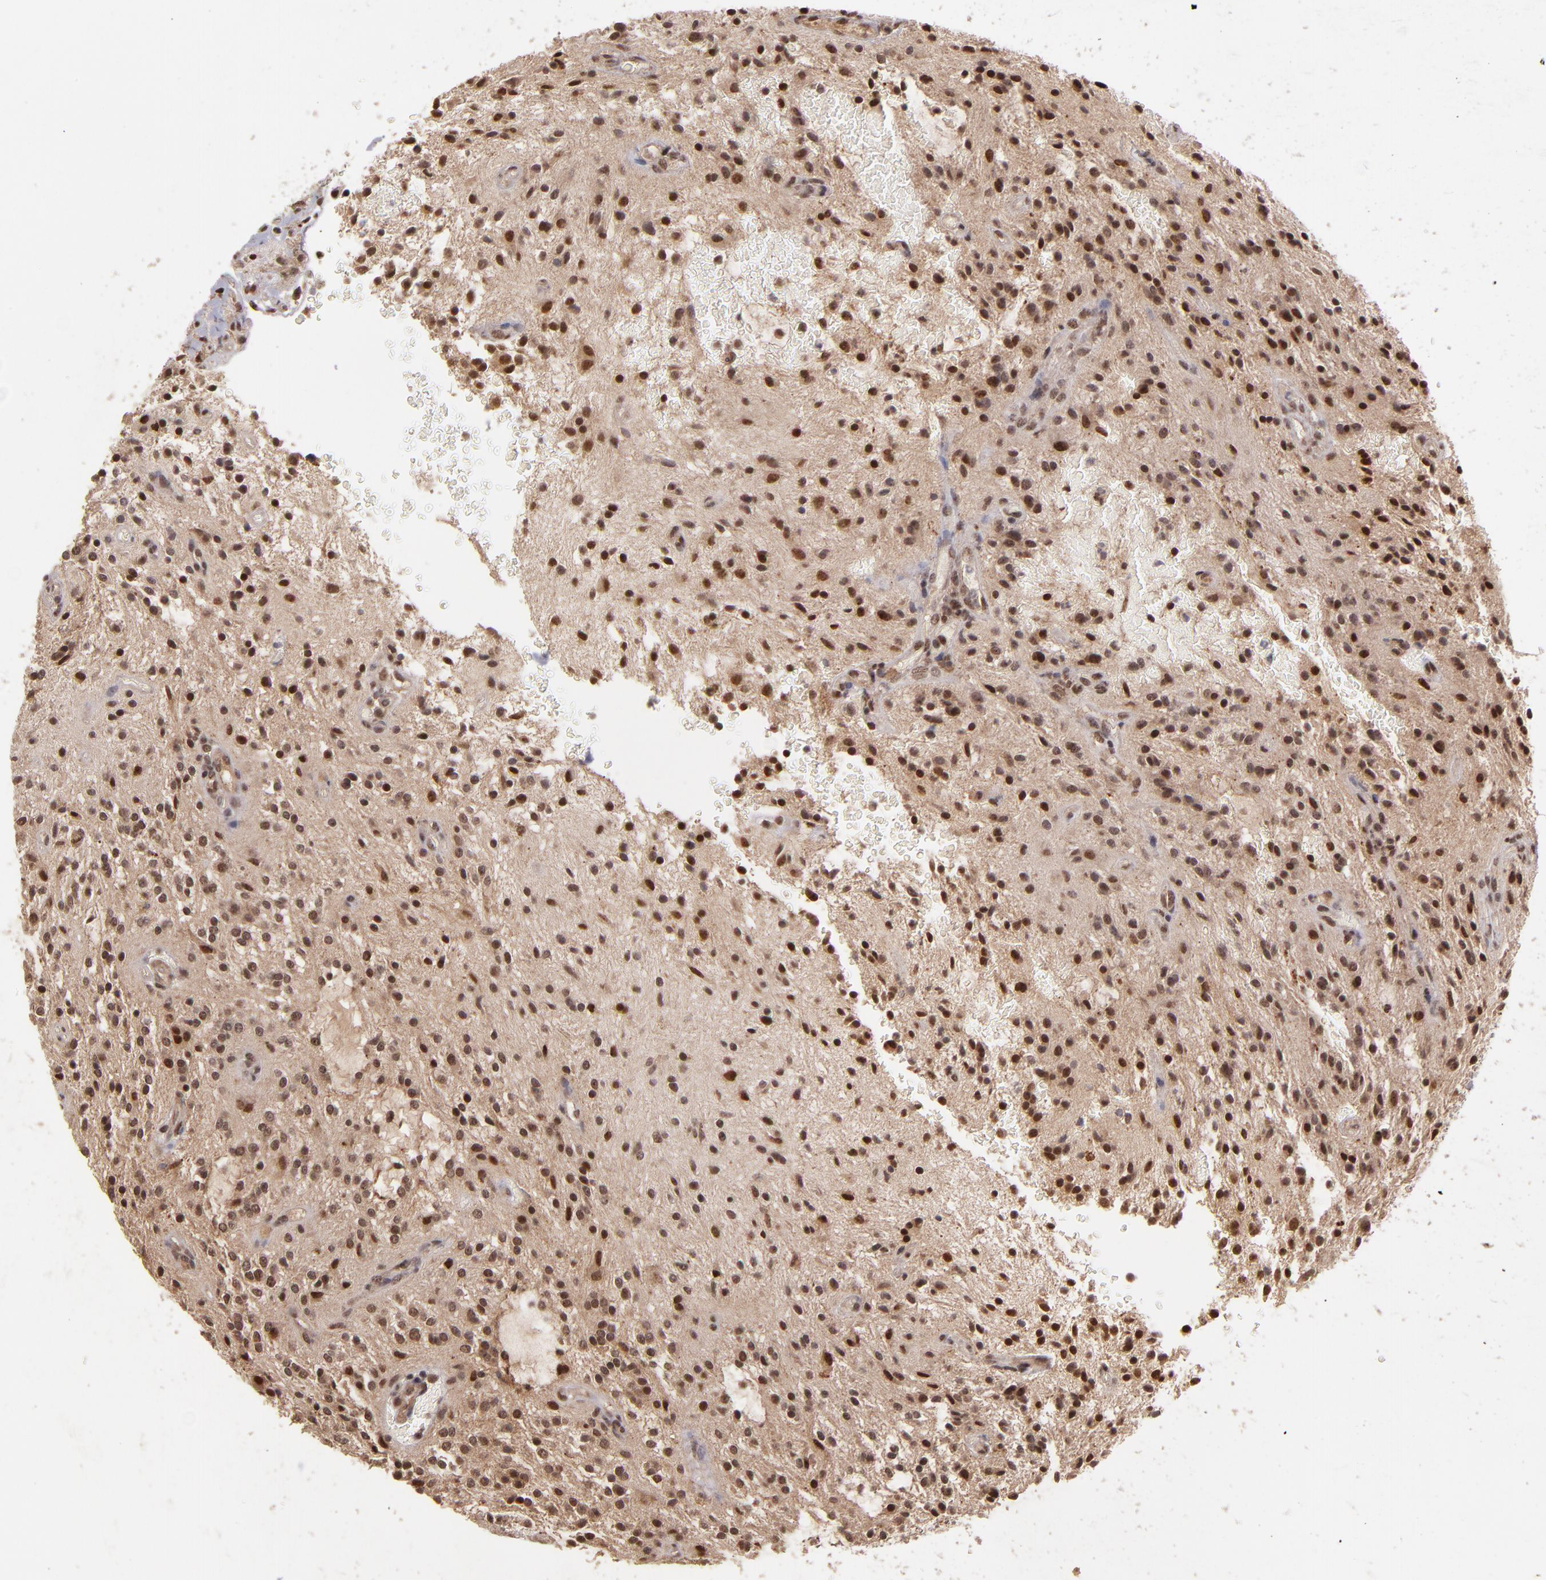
{"staining": {"intensity": "strong", "quantity": ">75%", "location": "nuclear"}, "tissue": "glioma", "cell_type": "Tumor cells", "image_type": "cancer", "snomed": [{"axis": "morphology", "description": "Glioma, malignant, NOS"}, {"axis": "topography", "description": "Cerebellum"}], "caption": "Immunohistochemical staining of human malignant glioma displays strong nuclear protein positivity in approximately >75% of tumor cells. (DAB IHC, brown staining for protein, blue staining for nuclei).", "gene": "ABHD12B", "patient": {"sex": "female", "age": 10}}